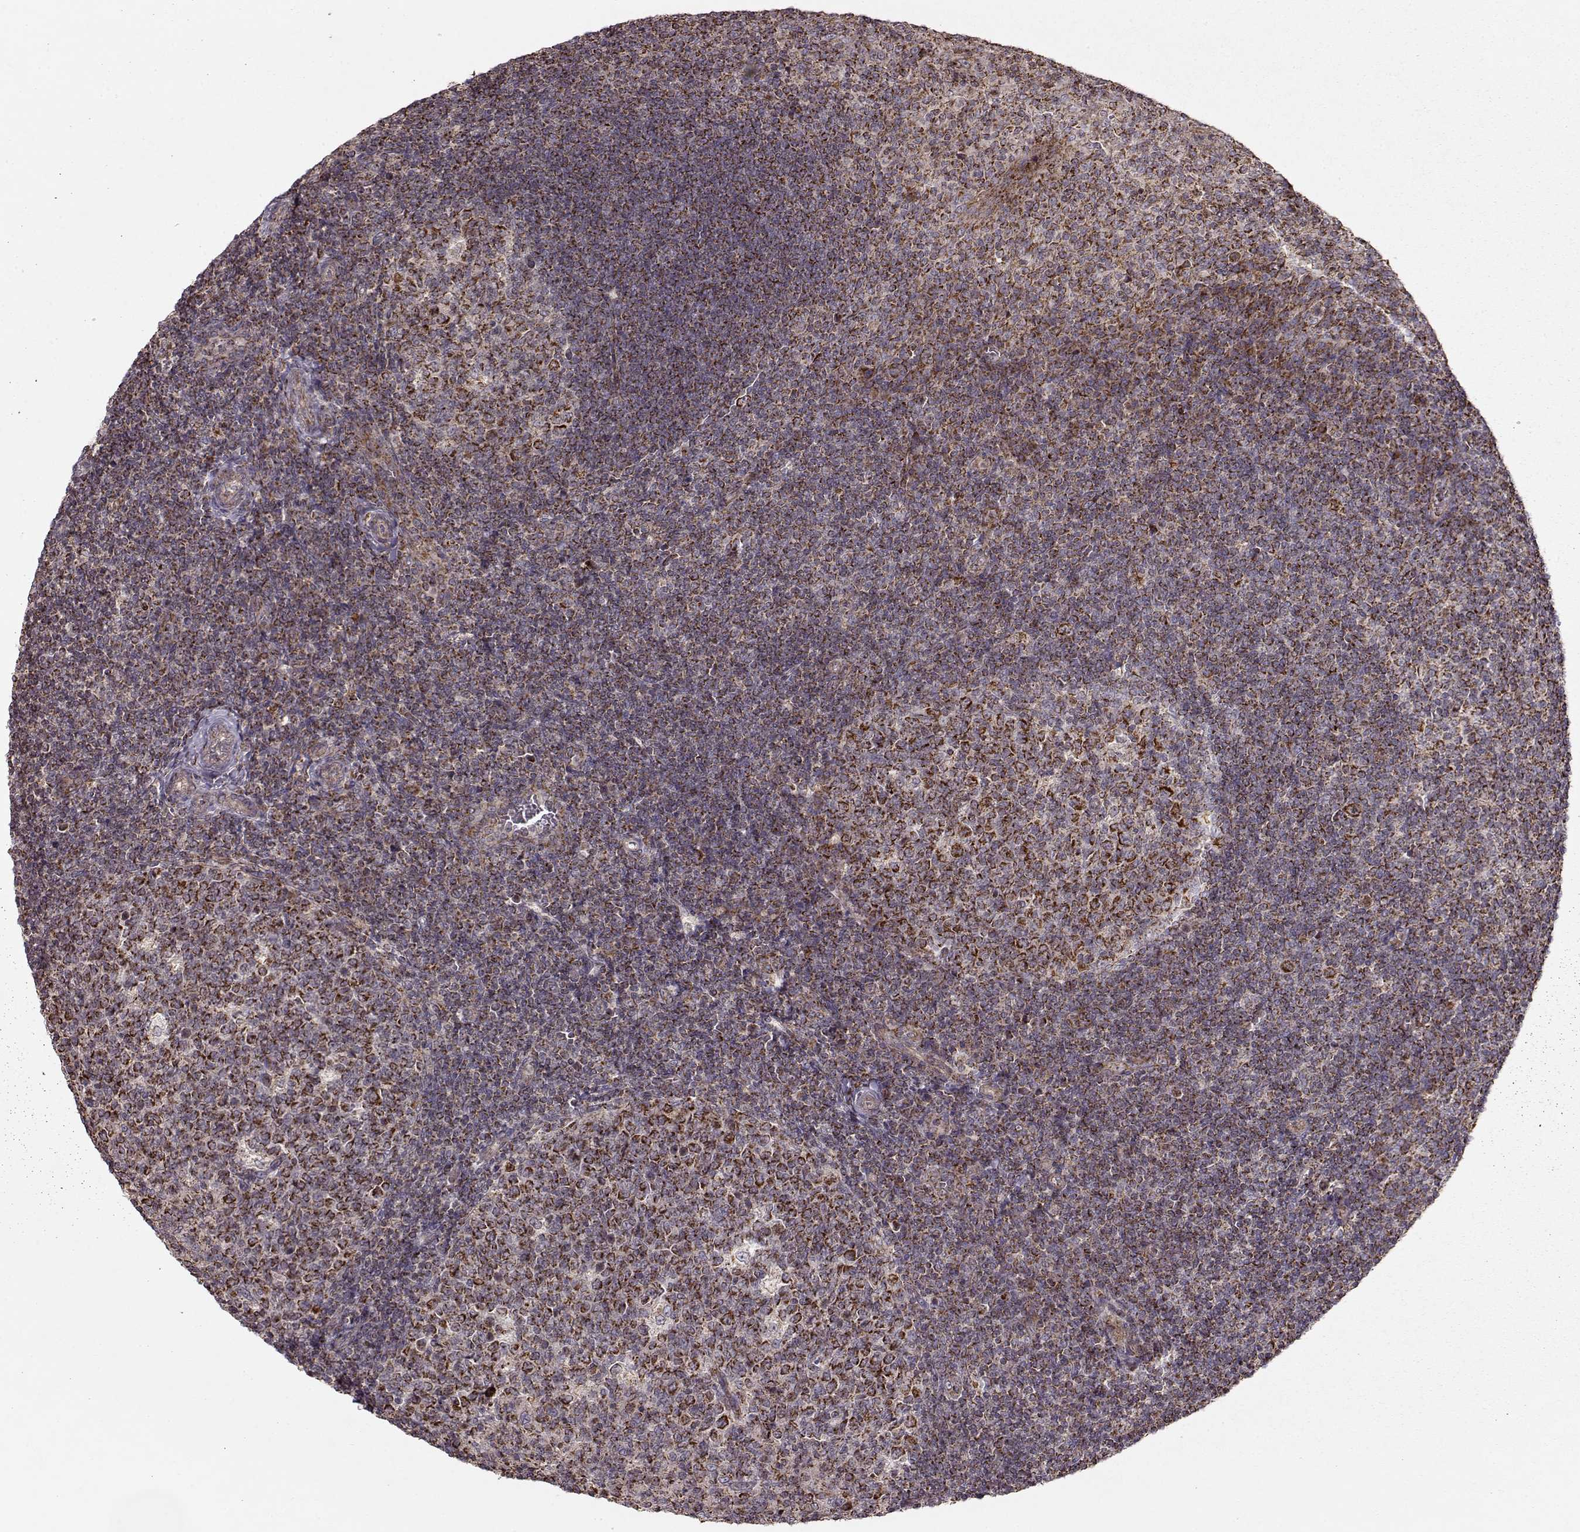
{"staining": {"intensity": "strong", "quantity": ">75%", "location": "cytoplasmic/membranous"}, "tissue": "tonsil", "cell_type": "Germinal center cells", "image_type": "normal", "snomed": [{"axis": "morphology", "description": "Normal tissue, NOS"}, {"axis": "topography", "description": "Tonsil"}], "caption": "Tonsil stained with immunohistochemistry (IHC) displays strong cytoplasmic/membranous positivity in approximately >75% of germinal center cells. The staining is performed using DAB (3,3'-diaminobenzidine) brown chromogen to label protein expression. The nuclei are counter-stained blue using hematoxylin.", "gene": "CMTM3", "patient": {"sex": "female", "age": 12}}